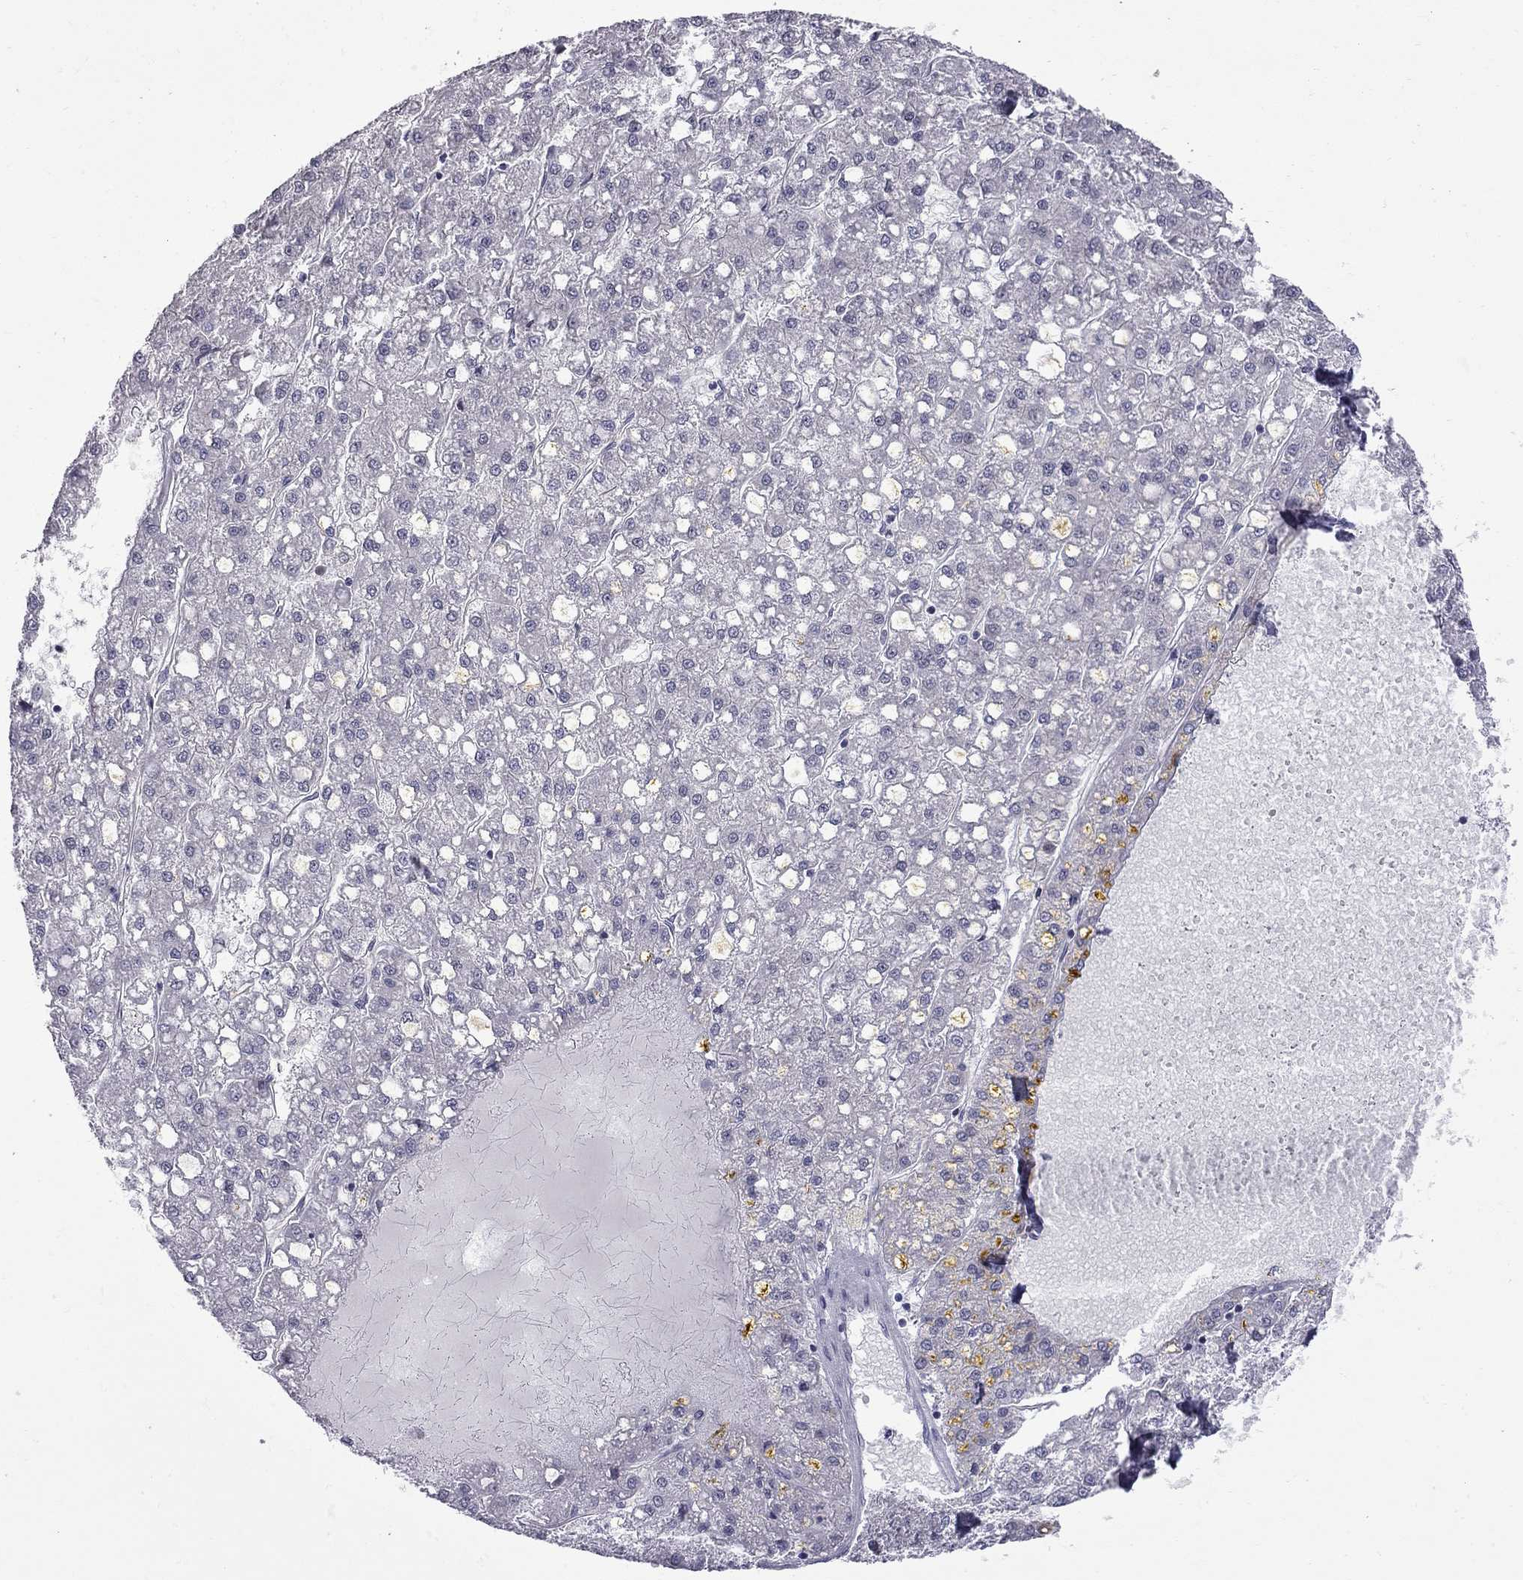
{"staining": {"intensity": "negative", "quantity": "none", "location": "none"}, "tissue": "liver cancer", "cell_type": "Tumor cells", "image_type": "cancer", "snomed": [{"axis": "morphology", "description": "Carcinoma, Hepatocellular, NOS"}, {"axis": "topography", "description": "Liver"}], "caption": "DAB (3,3'-diaminobenzidine) immunohistochemical staining of liver cancer shows no significant staining in tumor cells.", "gene": "NRARP", "patient": {"sex": "male", "age": 67}}